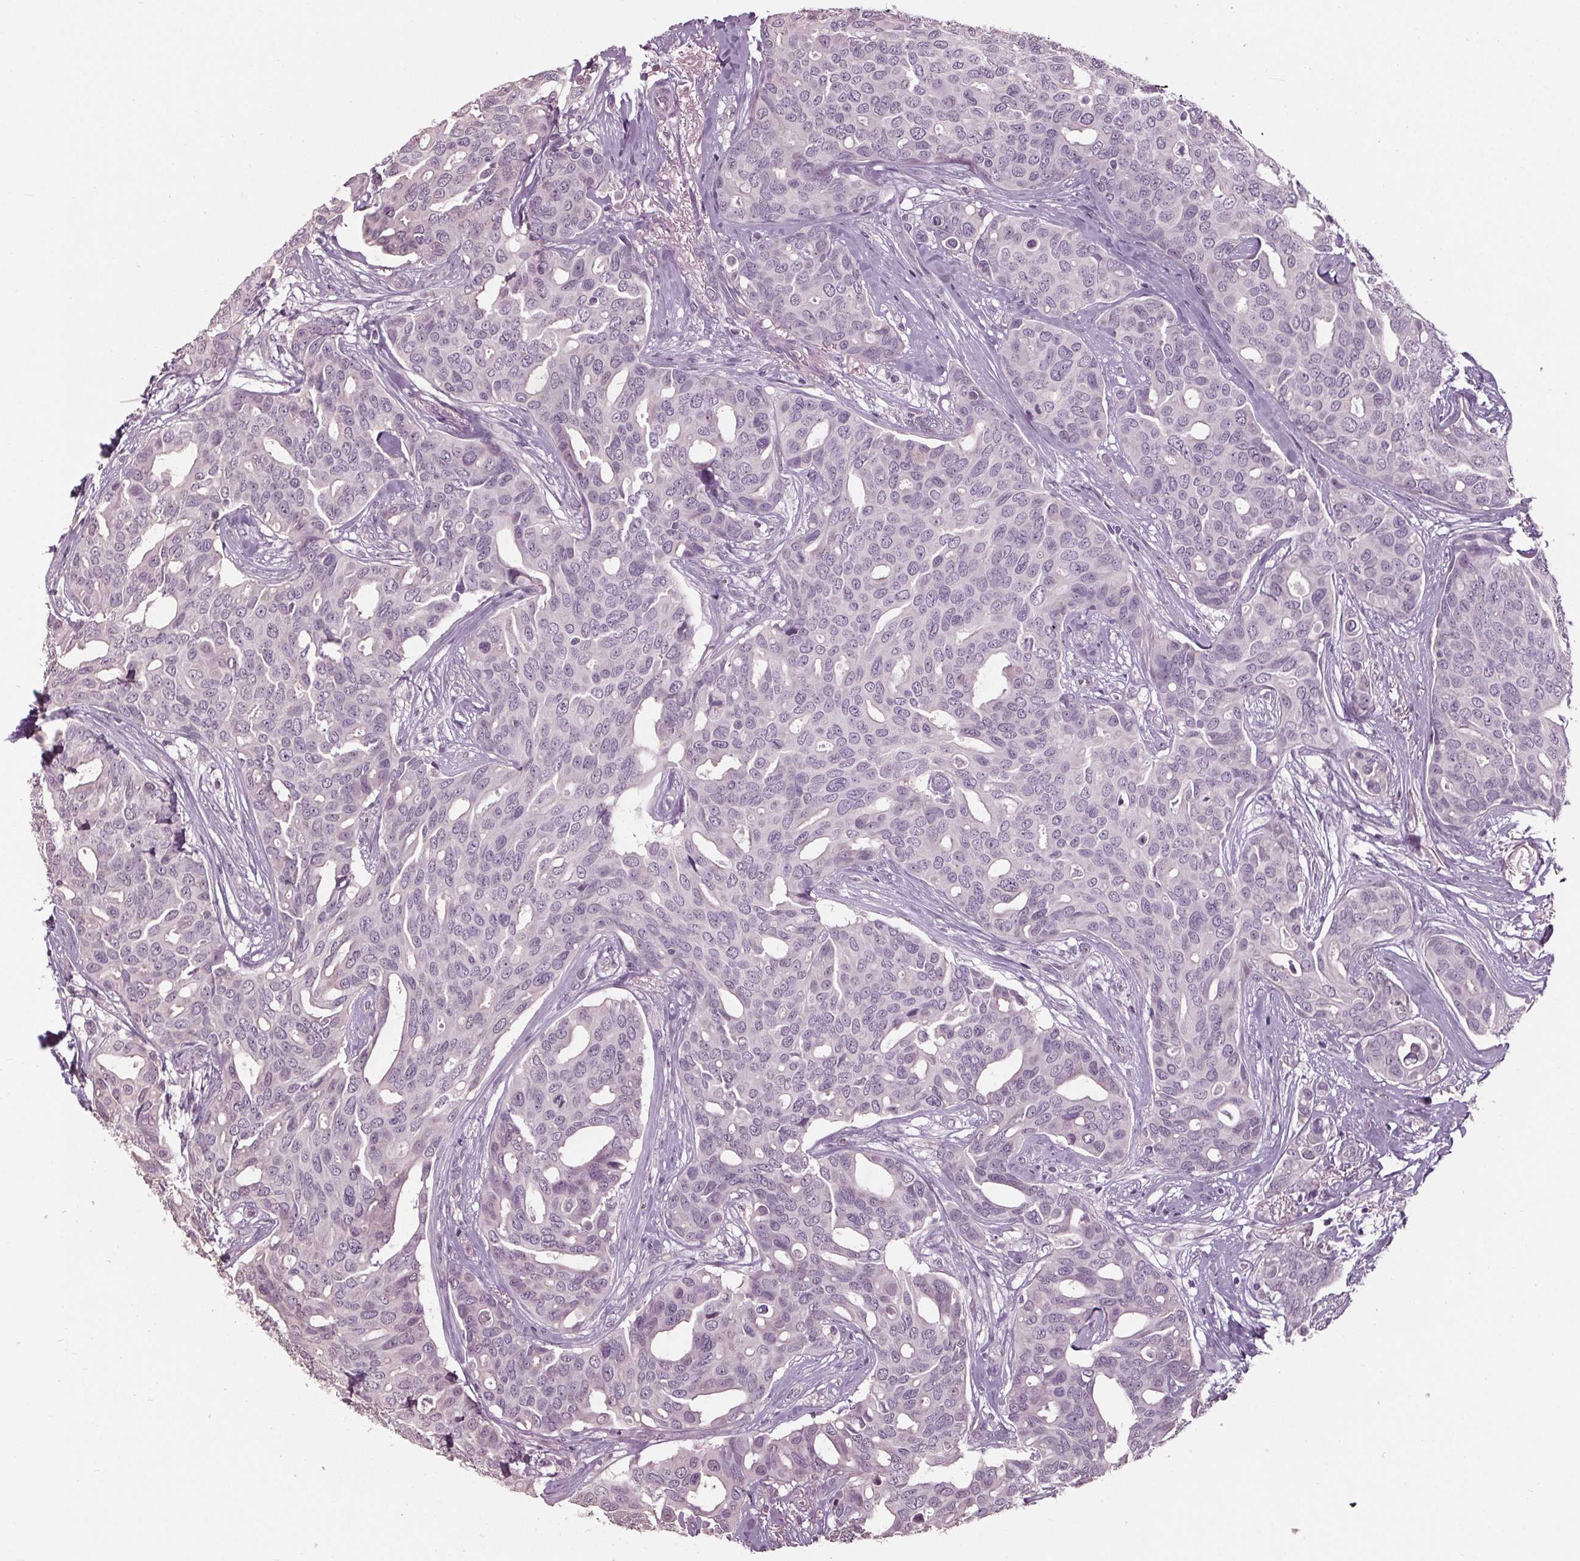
{"staining": {"intensity": "negative", "quantity": "none", "location": "none"}, "tissue": "breast cancer", "cell_type": "Tumor cells", "image_type": "cancer", "snomed": [{"axis": "morphology", "description": "Duct carcinoma"}, {"axis": "topography", "description": "Breast"}], "caption": "Protein analysis of invasive ductal carcinoma (breast) shows no significant staining in tumor cells.", "gene": "TNNC2", "patient": {"sex": "female", "age": 54}}